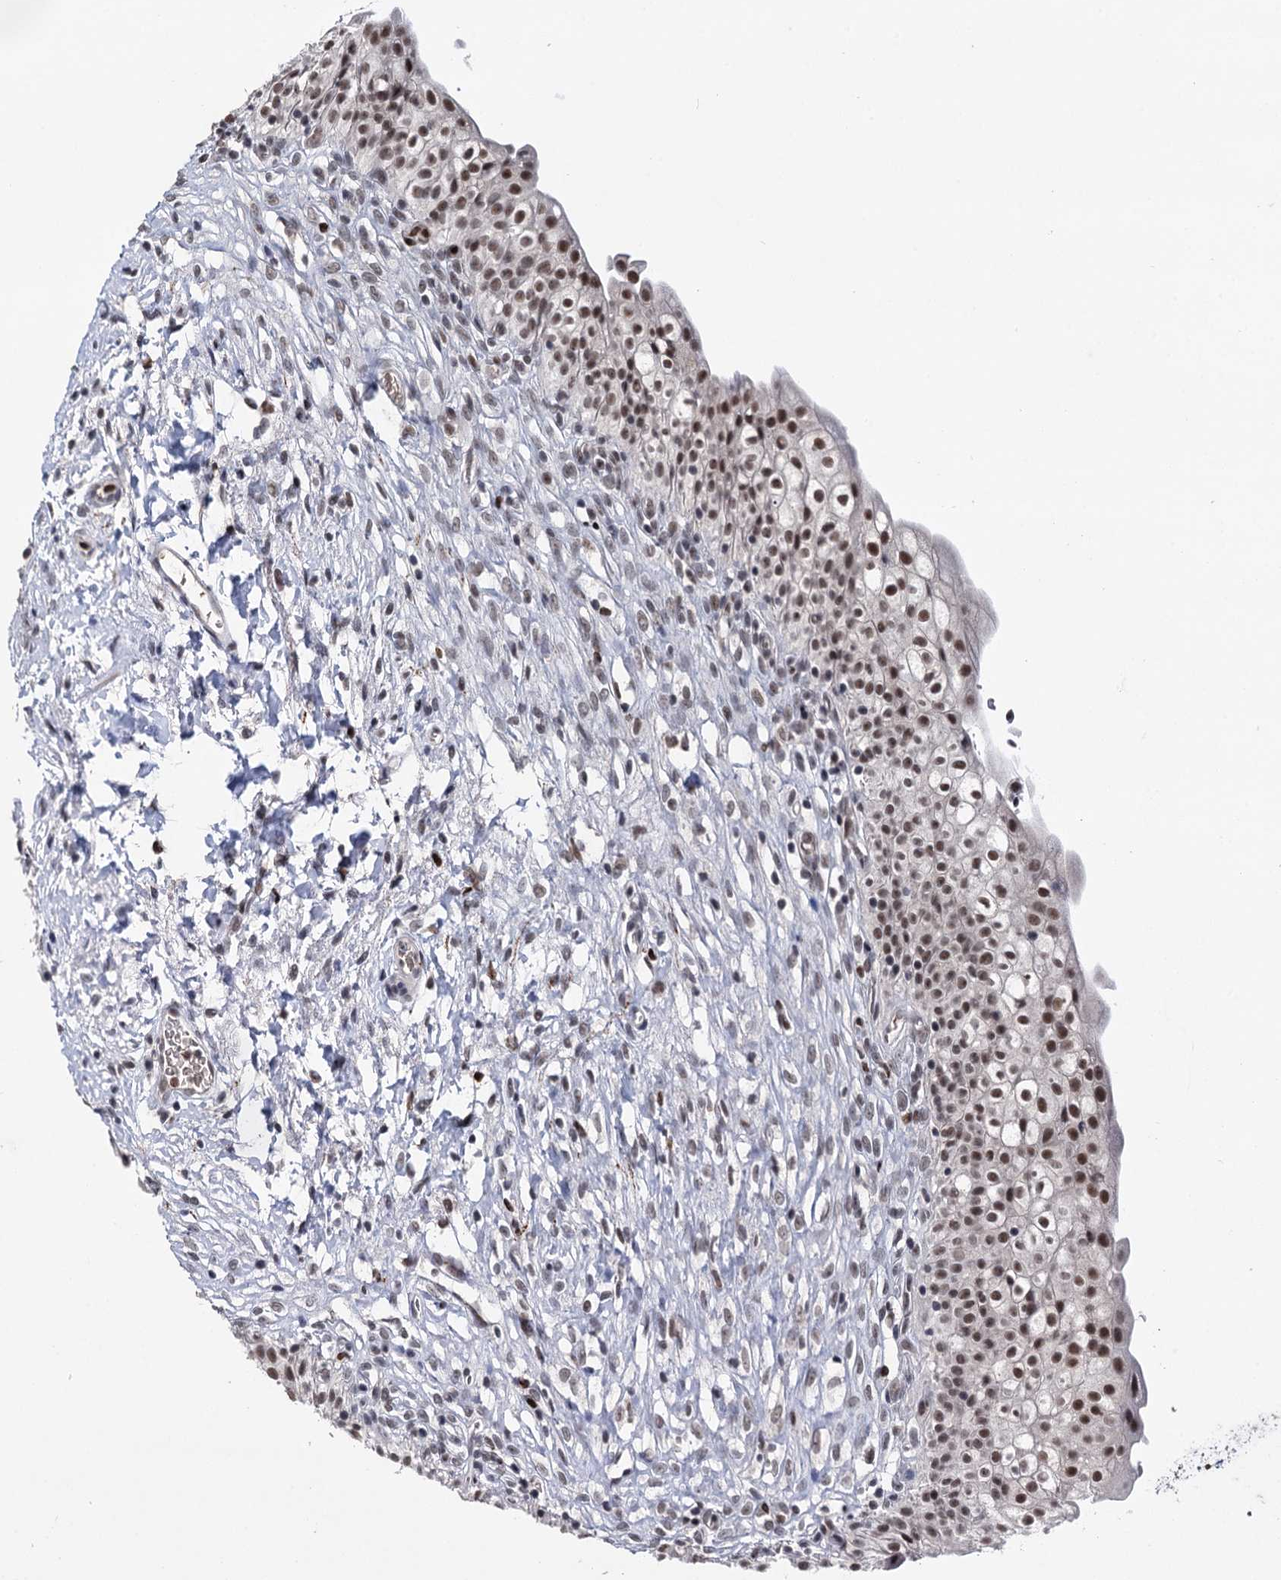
{"staining": {"intensity": "moderate", "quantity": ">75%", "location": "nuclear"}, "tissue": "urinary bladder", "cell_type": "Urothelial cells", "image_type": "normal", "snomed": [{"axis": "morphology", "description": "Normal tissue, NOS"}, {"axis": "topography", "description": "Urinary bladder"}], "caption": "The photomicrograph displays staining of unremarkable urinary bladder, revealing moderate nuclear protein positivity (brown color) within urothelial cells. Ihc stains the protein in brown and the nuclei are stained blue.", "gene": "ZCCHC10", "patient": {"sex": "male", "age": 55}}